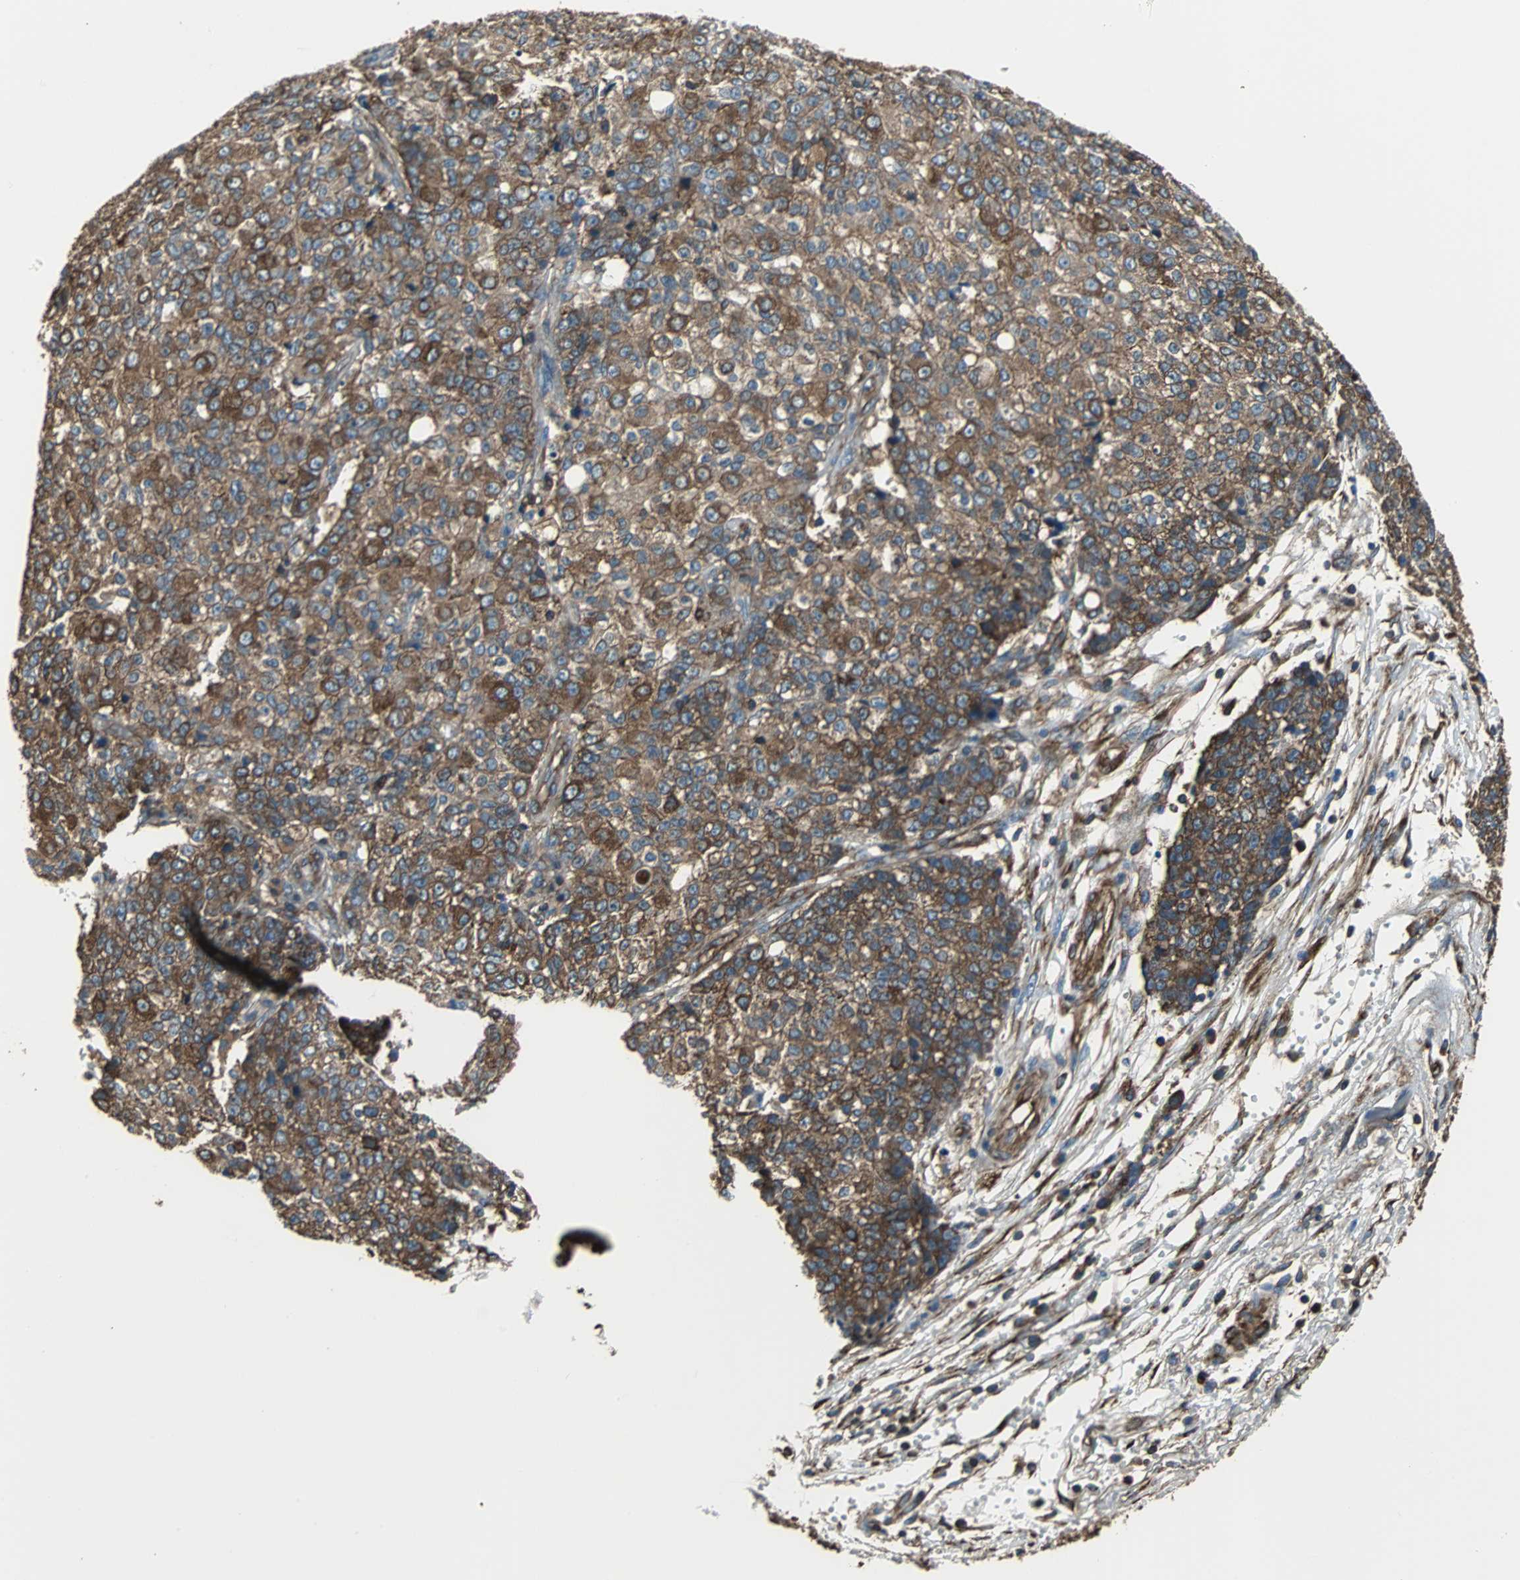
{"staining": {"intensity": "strong", "quantity": ">75%", "location": "cytoplasmic/membranous"}, "tissue": "ovarian cancer", "cell_type": "Tumor cells", "image_type": "cancer", "snomed": [{"axis": "morphology", "description": "Carcinoma, endometroid"}, {"axis": "topography", "description": "Ovary"}], "caption": "Brown immunohistochemical staining in human ovarian endometroid carcinoma demonstrates strong cytoplasmic/membranous expression in approximately >75% of tumor cells. Nuclei are stained in blue.", "gene": "ACTN1", "patient": {"sex": "female", "age": 42}}